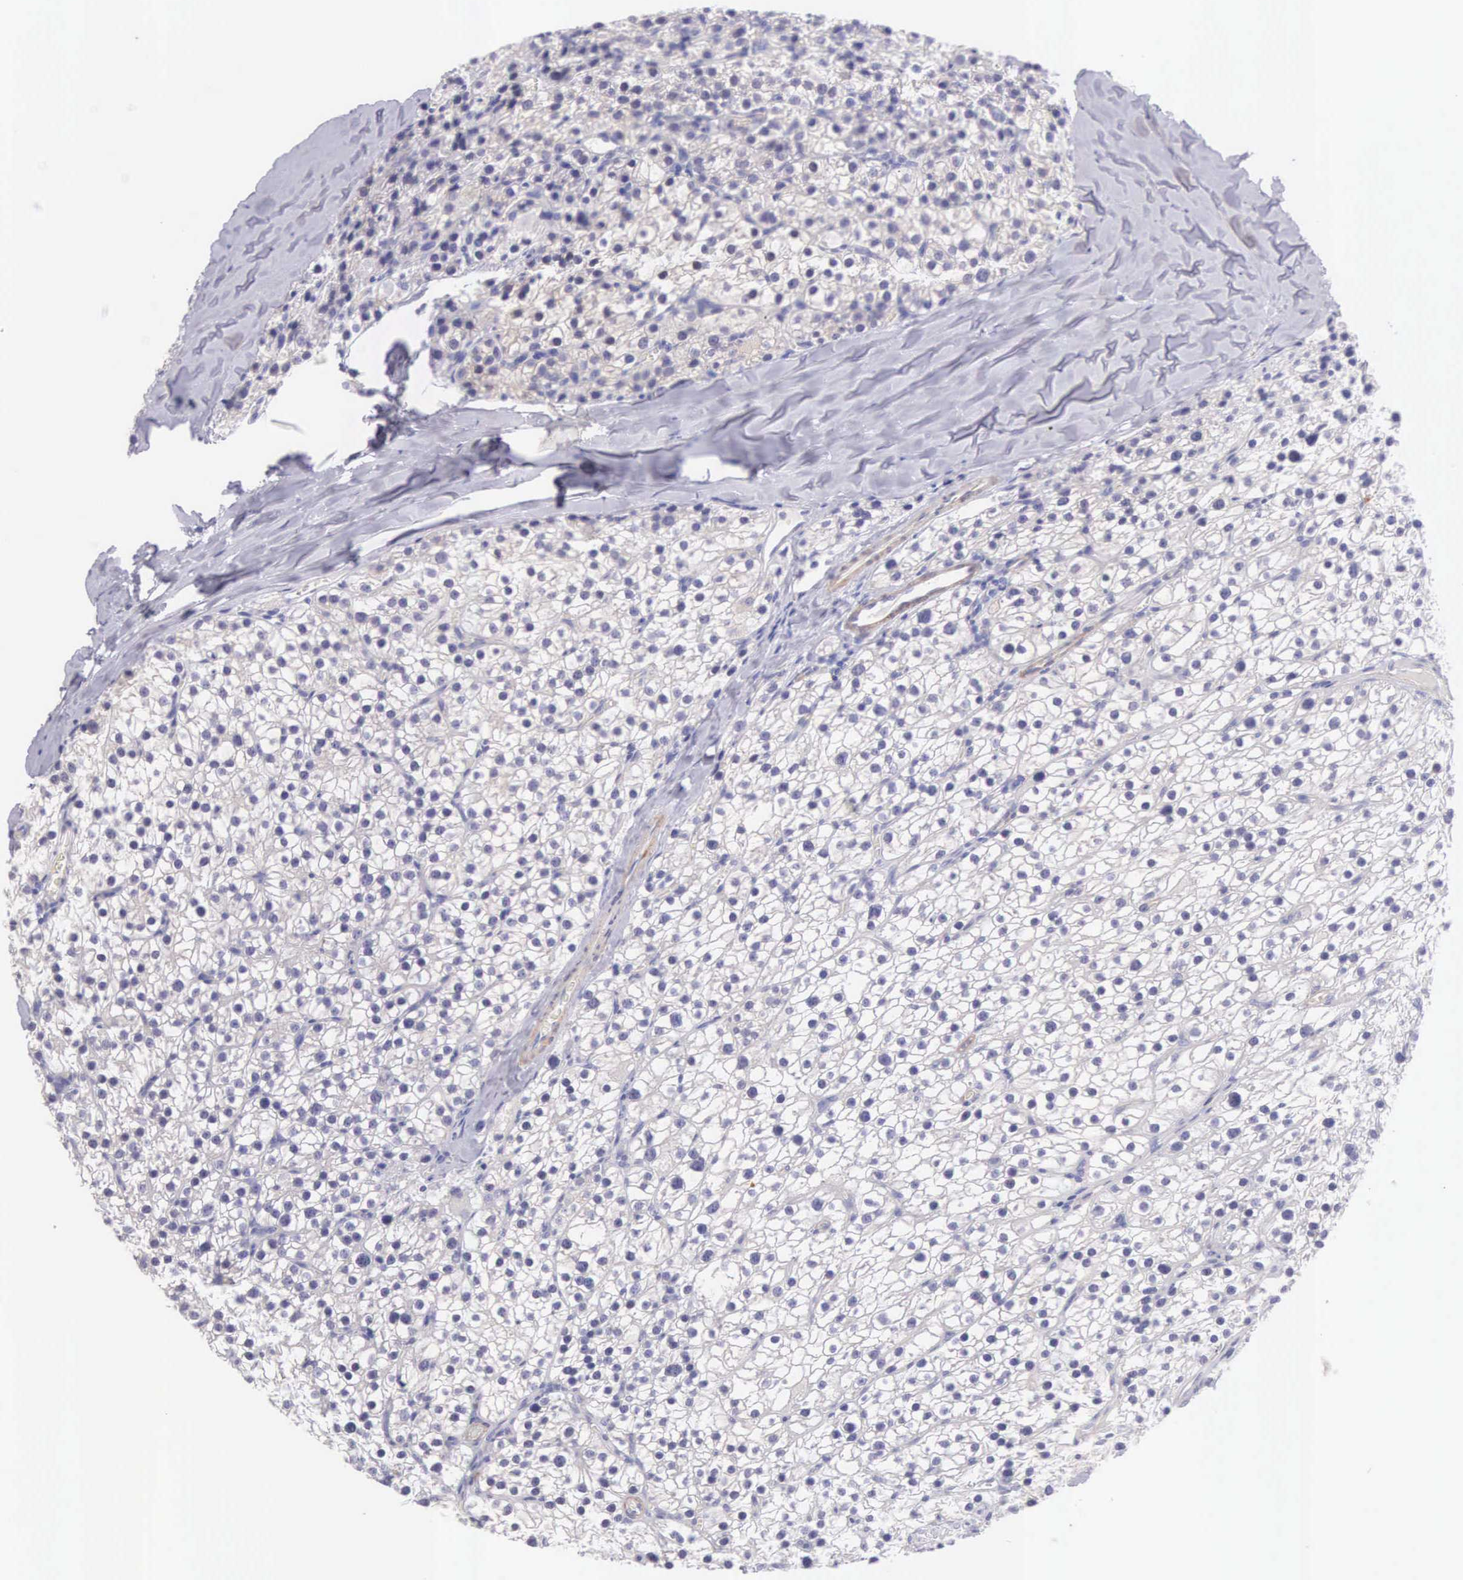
{"staining": {"intensity": "negative", "quantity": "none", "location": "none"}, "tissue": "parathyroid gland", "cell_type": "Glandular cells", "image_type": "normal", "snomed": [{"axis": "morphology", "description": "Normal tissue, NOS"}, {"axis": "topography", "description": "Parathyroid gland"}], "caption": "Immunohistochemical staining of benign parathyroid gland exhibits no significant staining in glandular cells.", "gene": "ARFGAP3", "patient": {"sex": "female", "age": 54}}